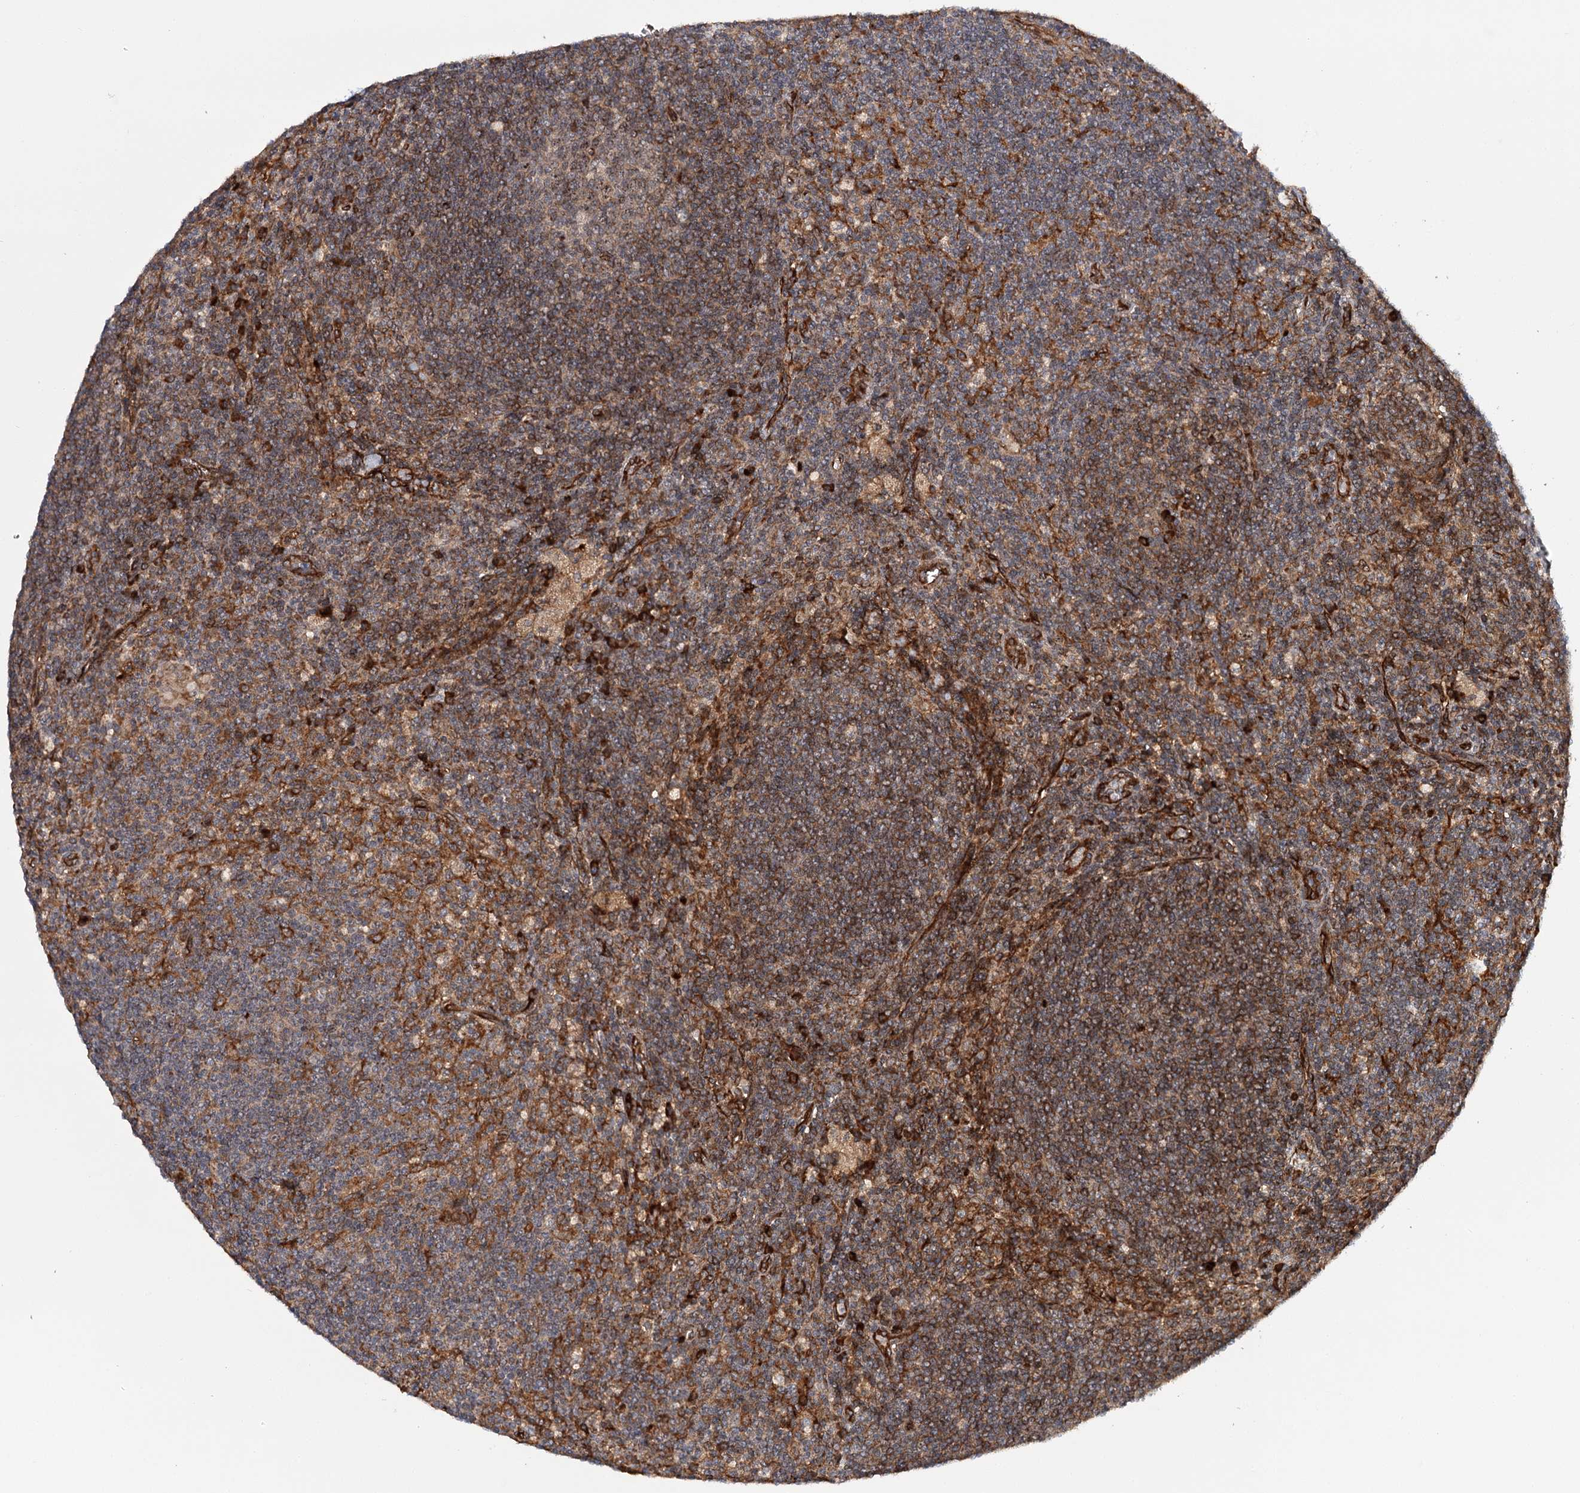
{"staining": {"intensity": "moderate", "quantity": "25%-75%", "location": "cytoplasmic/membranous"}, "tissue": "lymph node", "cell_type": "Germinal center cells", "image_type": "normal", "snomed": [{"axis": "morphology", "description": "Normal tissue, NOS"}, {"axis": "topography", "description": "Lymph node"}], "caption": "Protein staining of unremarkable lymph node reveals moderate cytoplasmic/membranous staining in approximately 25%-75% of germinal center cells. The staining was performed using DAB (3,3'-diaminobenzidine), with brown indicating positive protein expression. Nuclei are stained blue with hematoxylin.", "gene": "MKNK1", "patient": {"sex": "male", "age": 69}}